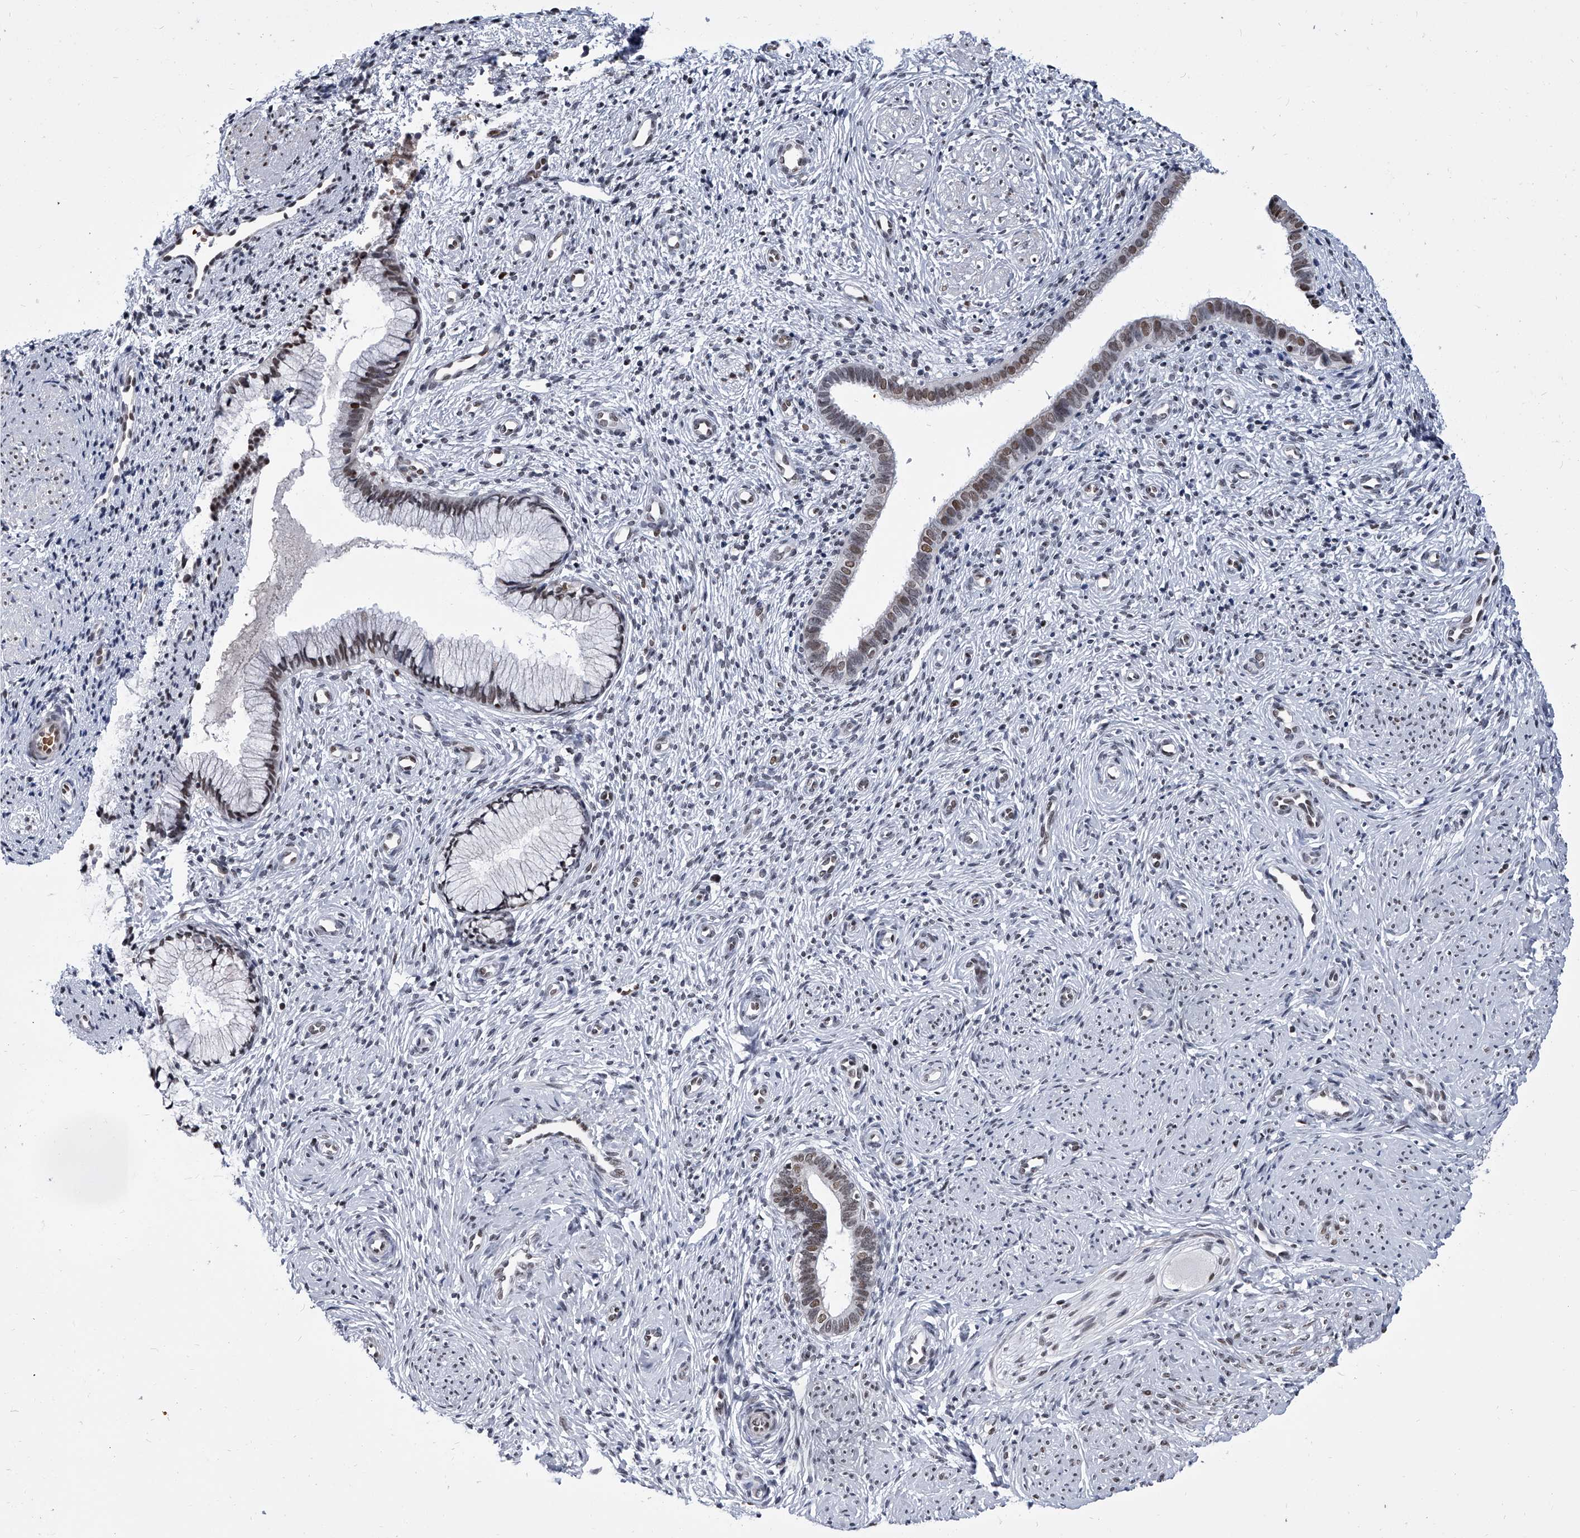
{"staining": {"intensity": "moderate", "quantity": ">75%", "location": "nuclear"}, "tissue": "cervix", "cell_type": "Glandular cells", "image_type": "normal", "snomed": [{"axis": "morphology", "description": "Normal tissue, NOS"}, {"axis": "topography", "description": "Cervix"}], "caption": "An image of cervix stained for a protein reveals moderate nuclear brown staining in glandular cells.", "gene": "SIM2", "patient": {"sex": "female", "age": 27}}